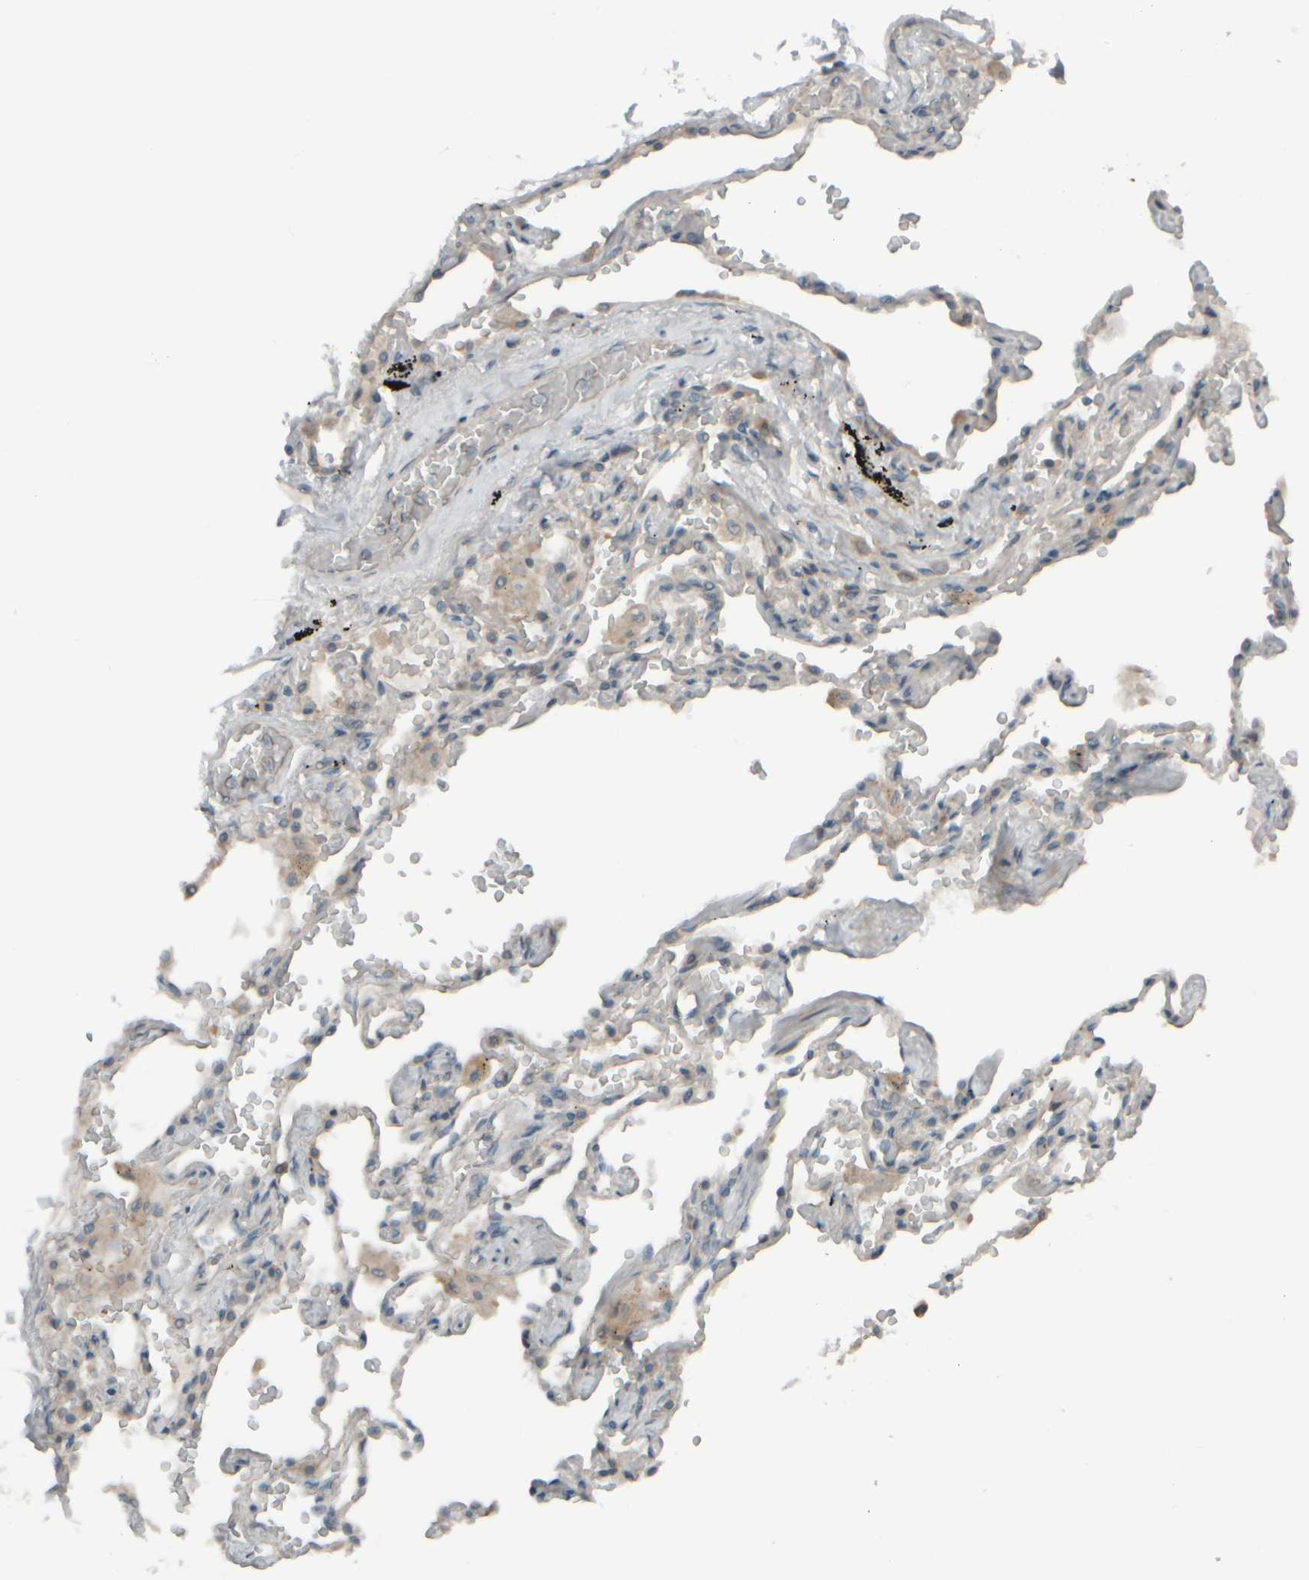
{"staining": {"intensity": "weak", "quantity": "<25%", "location": "cytoplasmic/membranous"}, "tissue": "adipose tissue", "cell_type": "Adipocytes", "image_type": "normal", "snomed": [{"axis": "morphology", "description": "Normal tissue, NOS"}, {"axis": "topography", "description": "Cartilage tissue"}, {"axis": "topography", "description": "Lung"}], "caption": "Immunohistochemistry of unremarkable human adipose tissue exhibits no positivity in adipocytes. (Brightfield microscopy of DAB (3,3'-diaminobenzidine) immunohistochemistry at high magnification).", "gene": "HGS", "patient": {"sex": "female", "age": 77}}